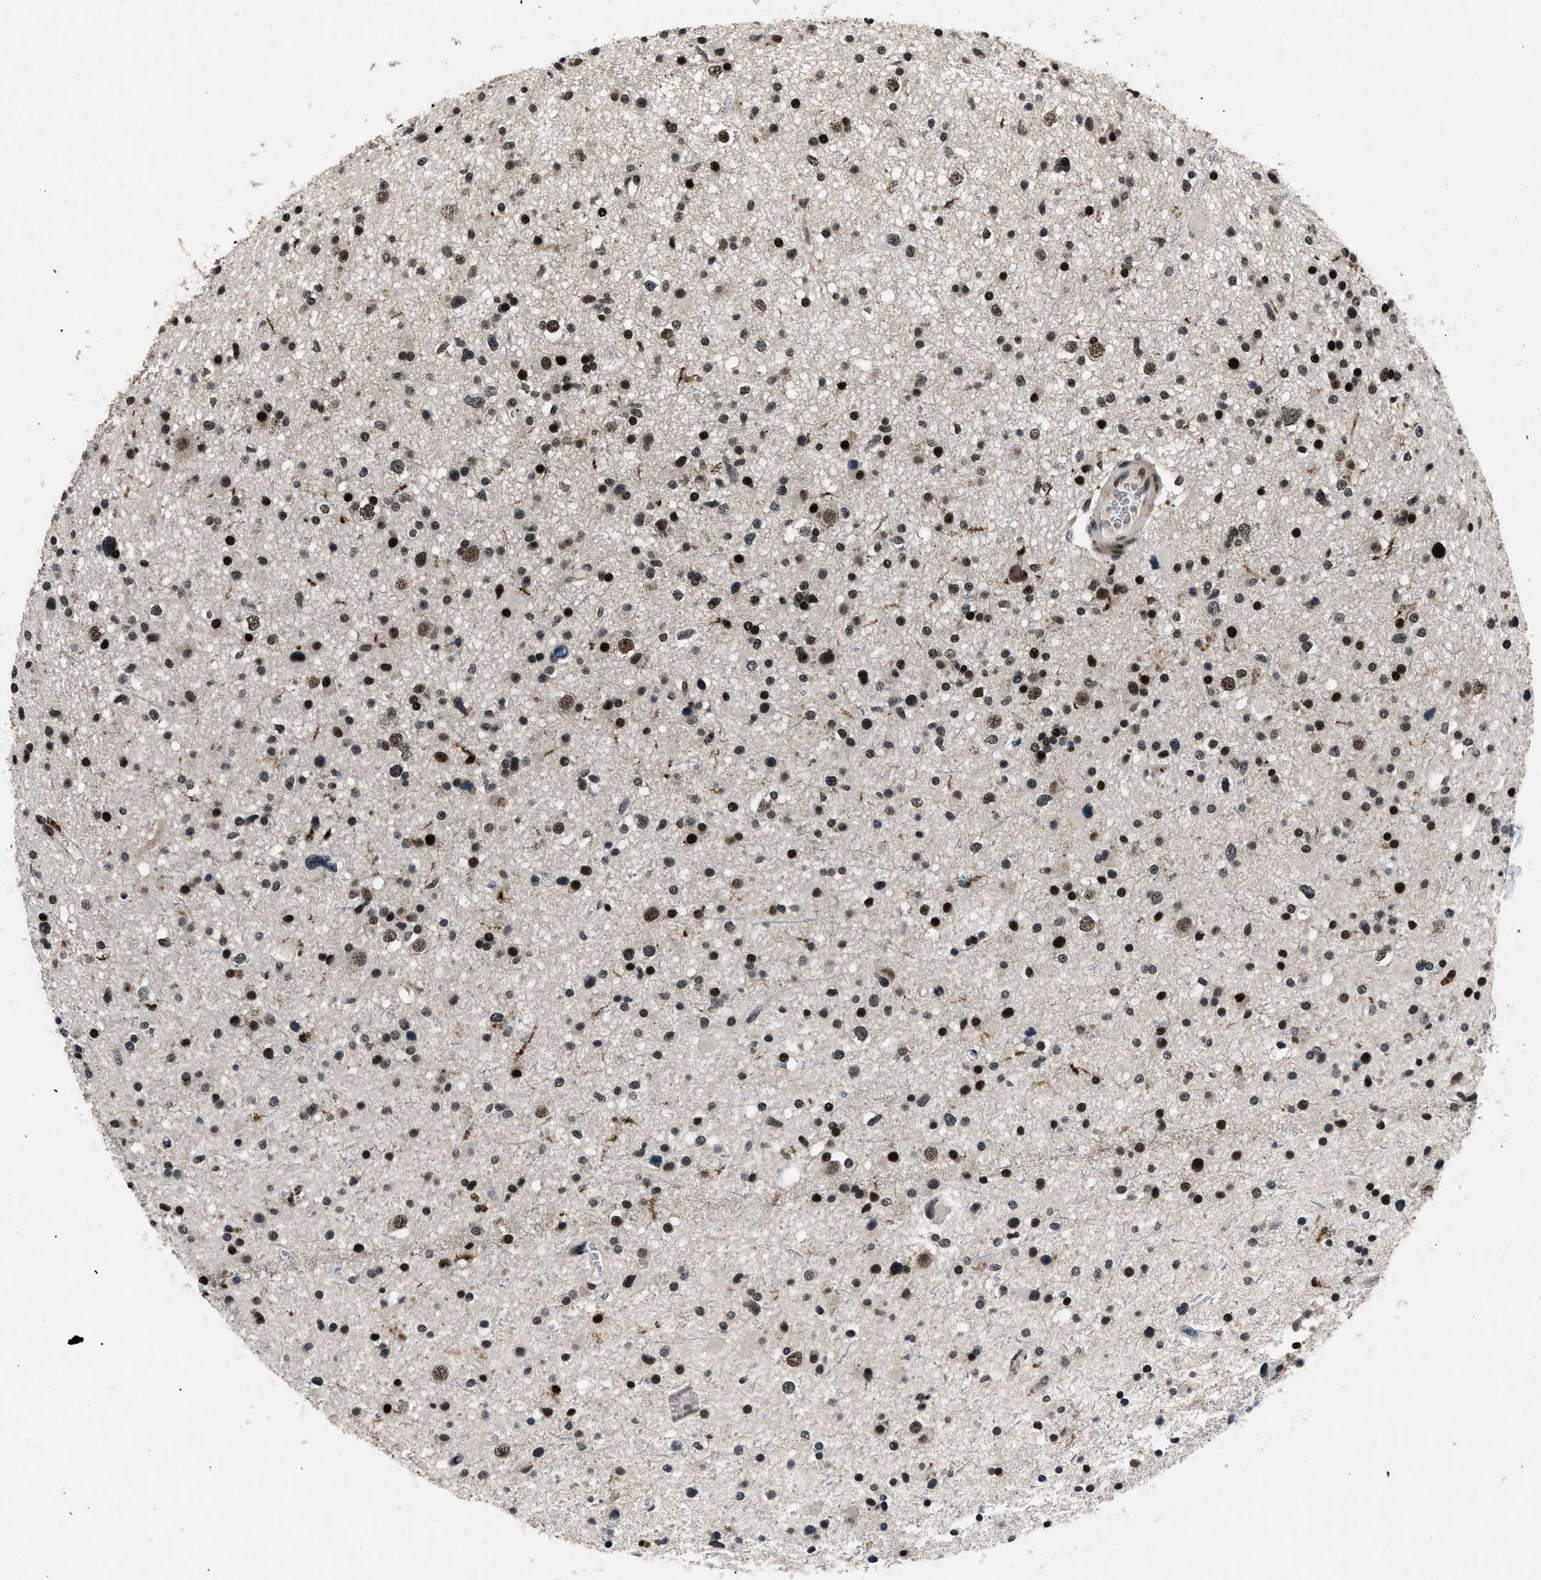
{"staining": {"intensity": "strong", "quantity": ">75%", "location": "nuclear"}, "tissue": "glioma", "cell_type": "Tumor cells", "image_type": "cancer", "snomed": [{"axis": "morphology", "description": "Glioma, malignant, High grade"}, {"axis": "topography", "description": "Brain"}], "caption": "High-grade glioma (malignant) stained with a brown dye demonstrates strong nuclear positive staining in approximately >75% of tumor cells.", "gene": "SMARCB1", "patient": {"sex": "male", "age": 33}}